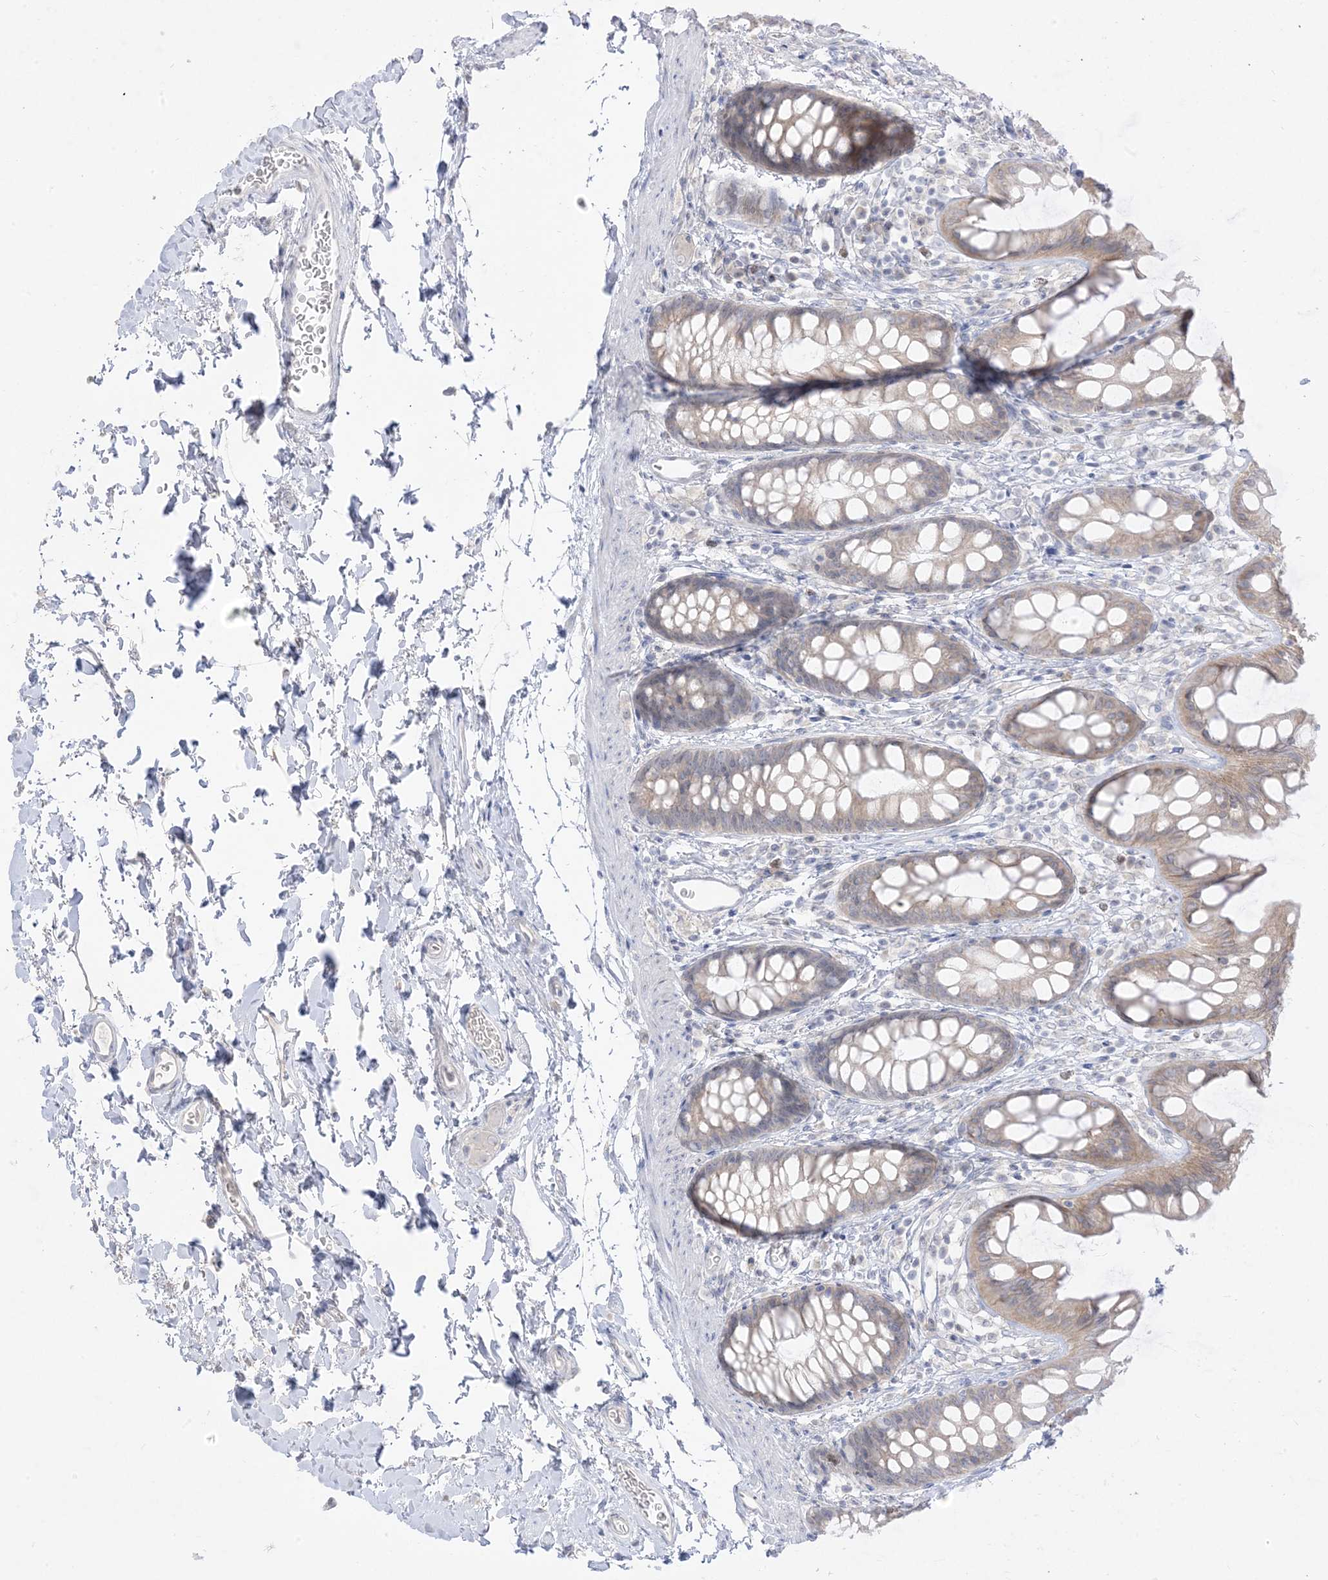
{"staining": {"intensity": "moderate", "quantity": "<25%", "location": "cytoplasmic/membranous"}, "tissue": "rectum", "cell_type": "Glandular cells", "image_type": "normal", "snomed": [{"axis": "morphology", "description": "Normal tissue, NOS"}, {"axis": "topography", "description": "Rectum"}], "caption": "DAB immunohistochemical staining of unremarkable rectum displays moderate cytoplasmic/membranous protein expression in approximately <25% of glandular cells. (DAB IHC, brown staining for protein, blue staining for nuclei).", "gene": "LOXL3", "patient": {"sex": "female", "age": 65}}